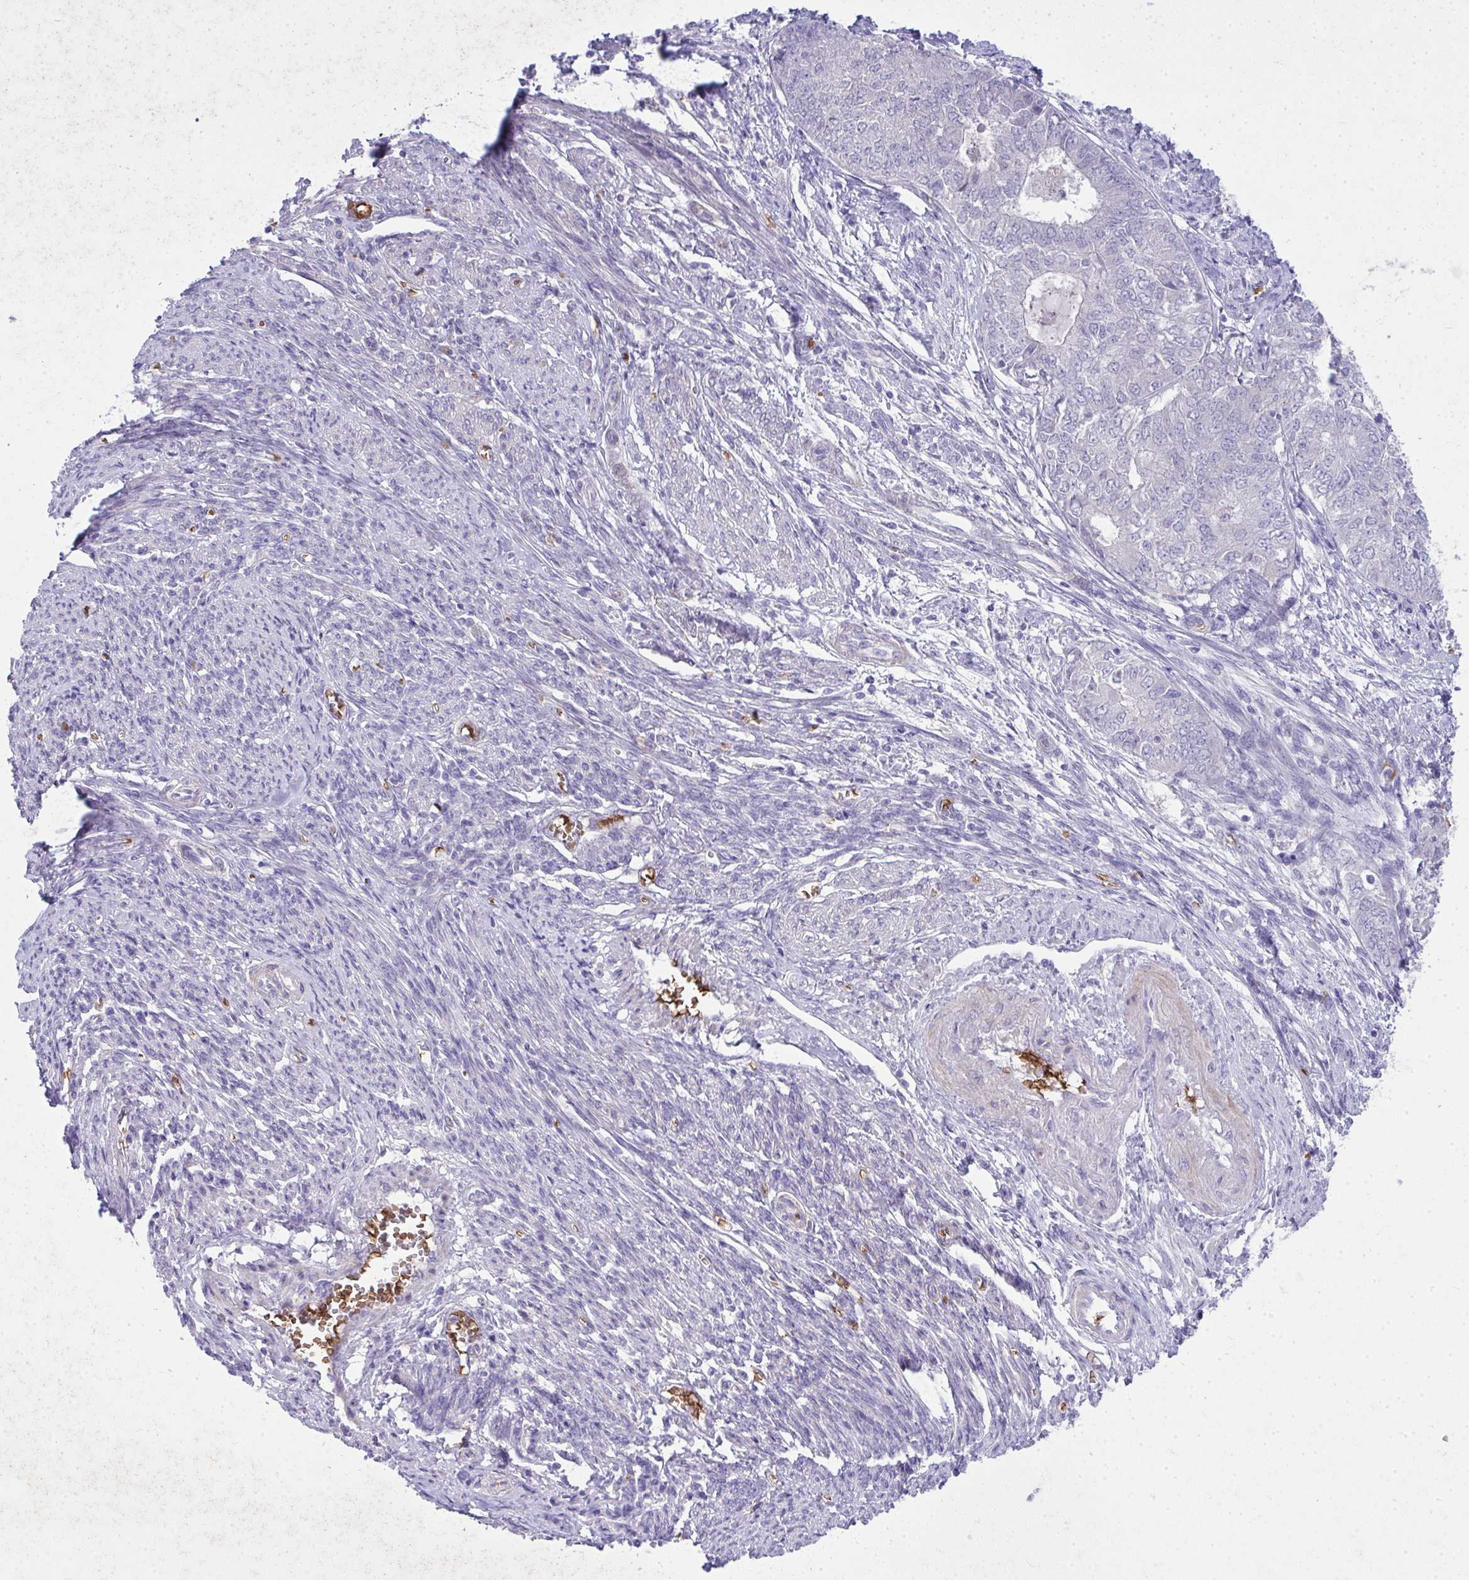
{"staining": {"intensity": "negative", "quantity": "none", "location": "none"}, "tissue": "endometrial cancer", "cell_type": "Tumor cells", "image_type": "cancer", "snomed": [{"axis": "morphology", "description": "Adenocarcinoma, NOS"}, {"axis": "topography", "description": "Endometrium"}], "caption": "The immunohistochemistry photomicrograph has no significant staining in tumor cells of endometrial cancer tissue.", "gene": "SPTB", "patient": {"sex": "female", "age": 62}}